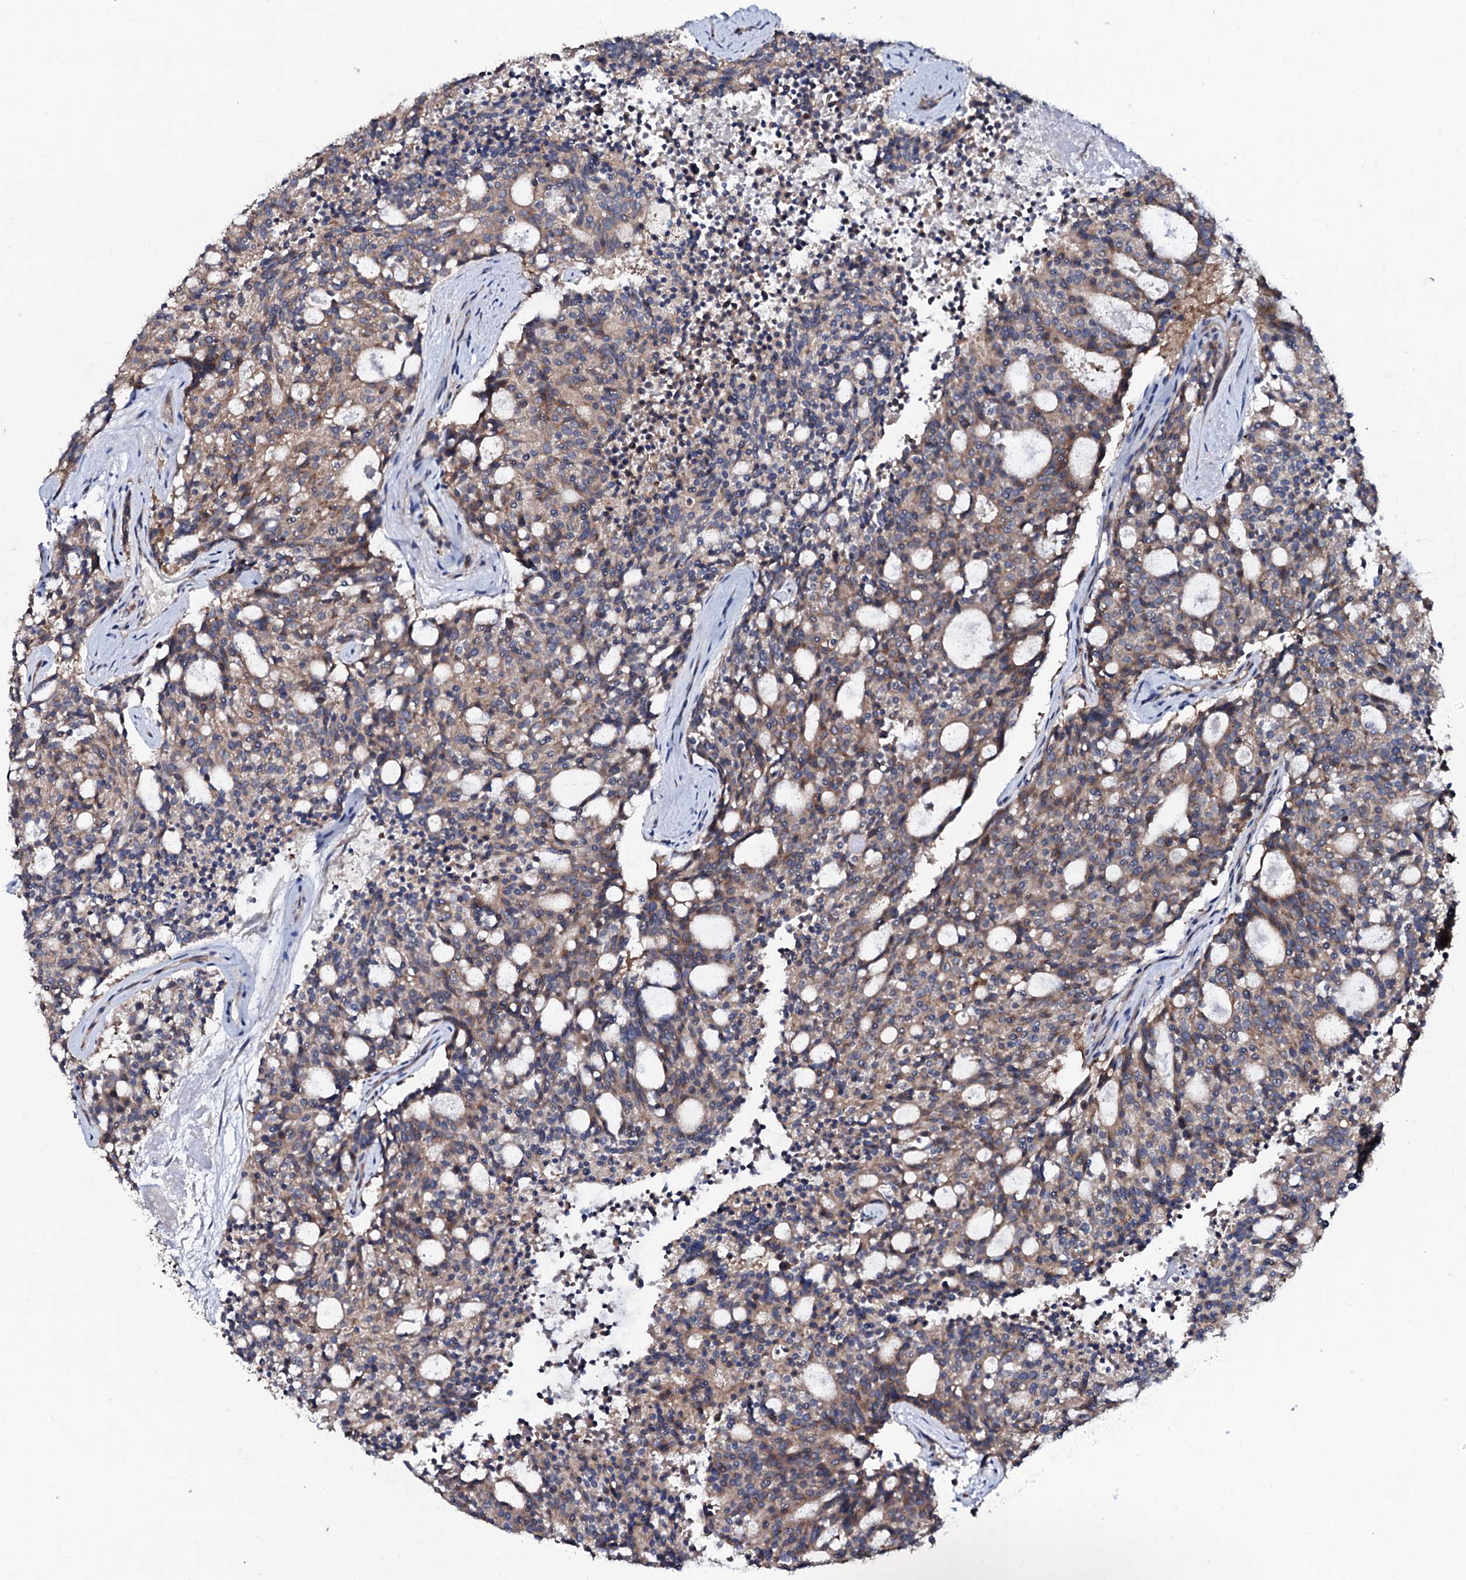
{"staining": {"intensity": "weak", "quantity": ">75%", "location": "cytoplasmic/membranous"}, "tissue": "carcinoid", "cell_type": "Tumor cells", "image_type": "cancer", "snomed": [{"axis": "morphology", "description": "Carcinoid, malignant, NOS"}, {"axis": "topography", "description": "Pancreas"}], "caption": "Protein staining displays weak cytoplasmic/membranous positivity in about >75% of tumor cells in carcinoid.", "gene": "COG6", "patient": {"sex": "female", "age": 54}}